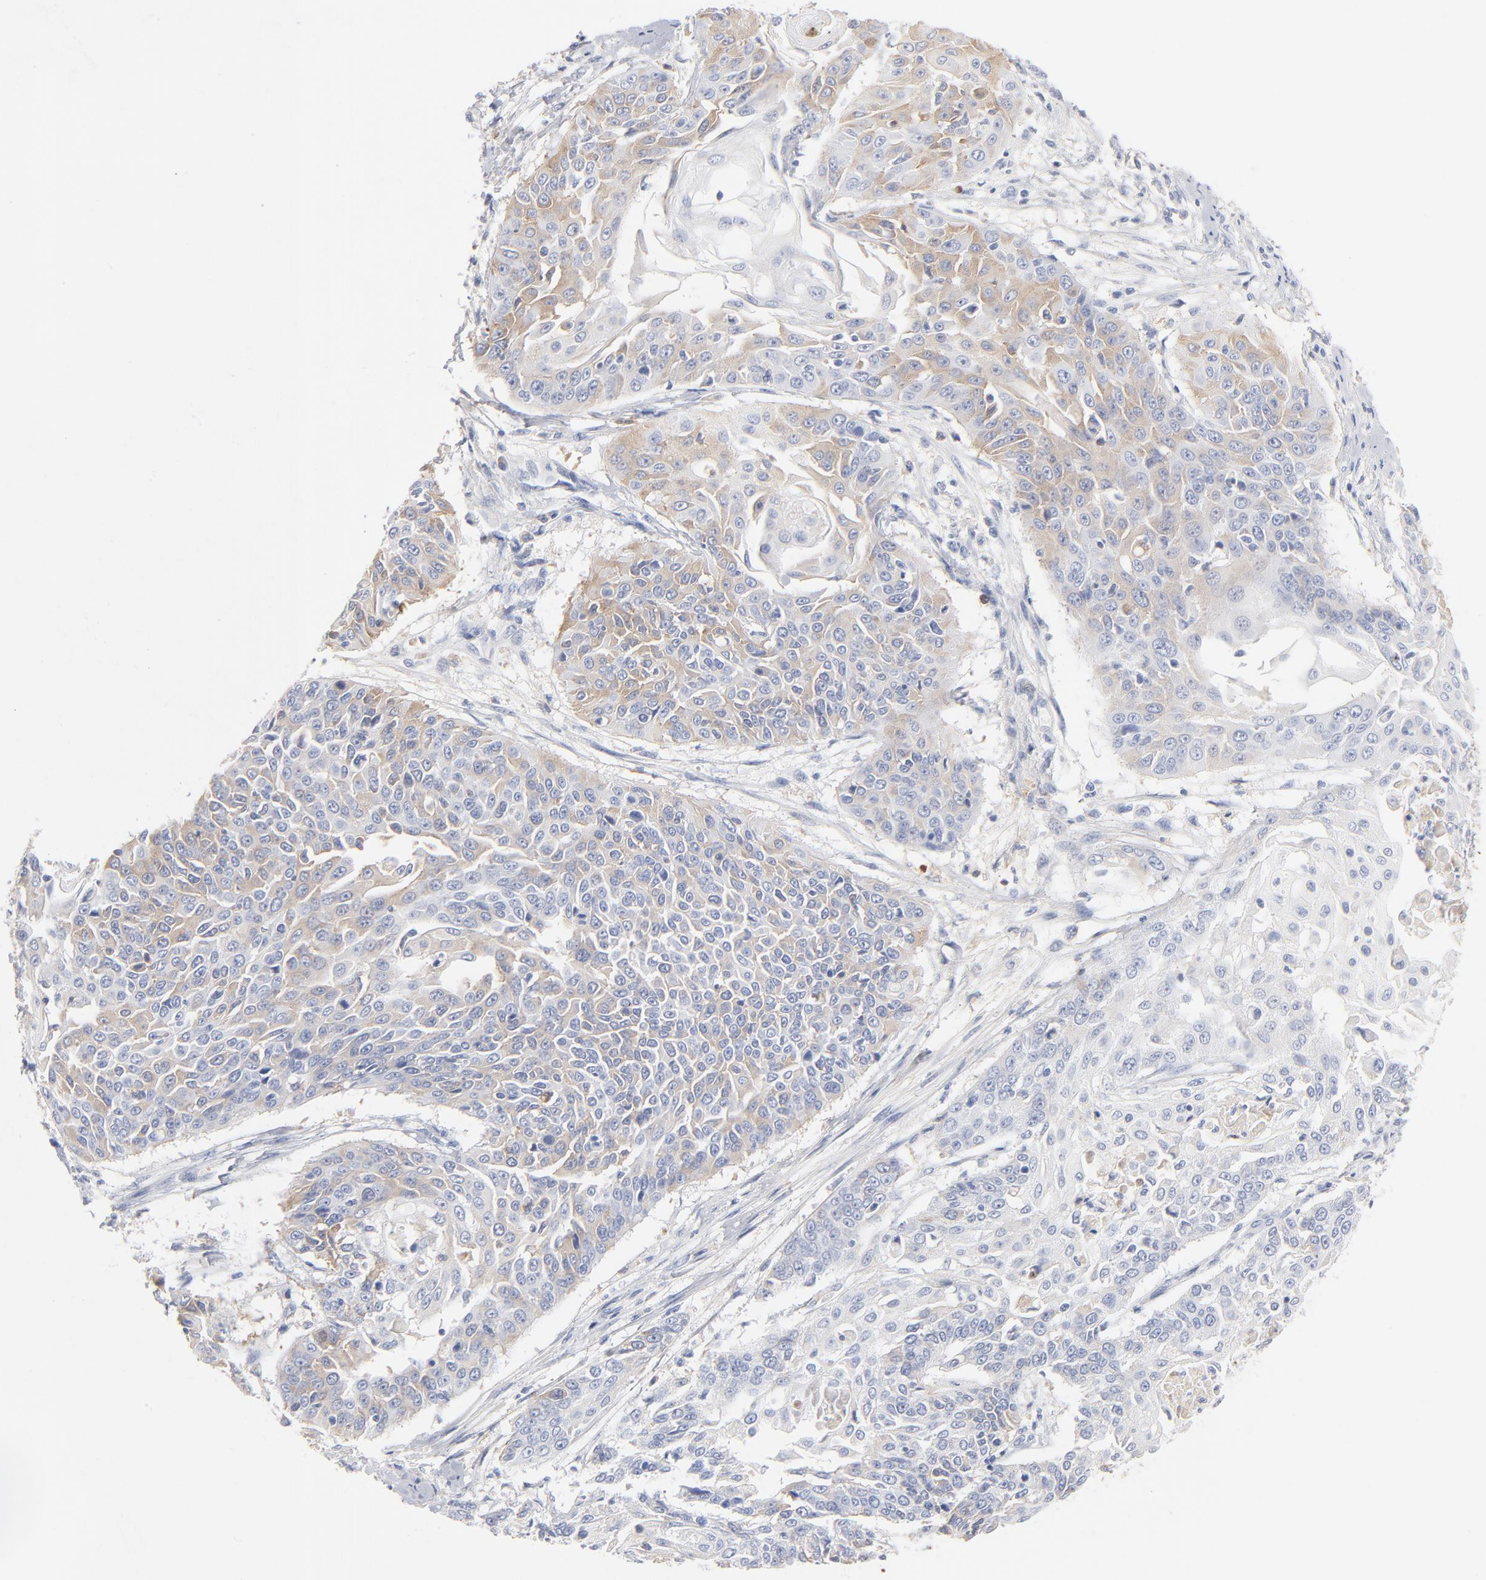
{"staining": {"intensity": "negative", "quantity": "none", "location": "none"}, "tissue": "cervical cancer", "cell_type": "Tumor cells", "image_type": "cancer", "snomed": [{"axis": "morphology", "description": "Squamous cell carcinoma, NOS"}, {"axis": "topography", "description": "Cervix"}], "caption": "This micrograph is of cervical cancer stained with immunohistochemistry to label a protein in brown with the nuclei are counter-stained blue. There is no positivity in tumor cells.", "gene": "APOH", "patient": {"sex": "female", "age": 64}}